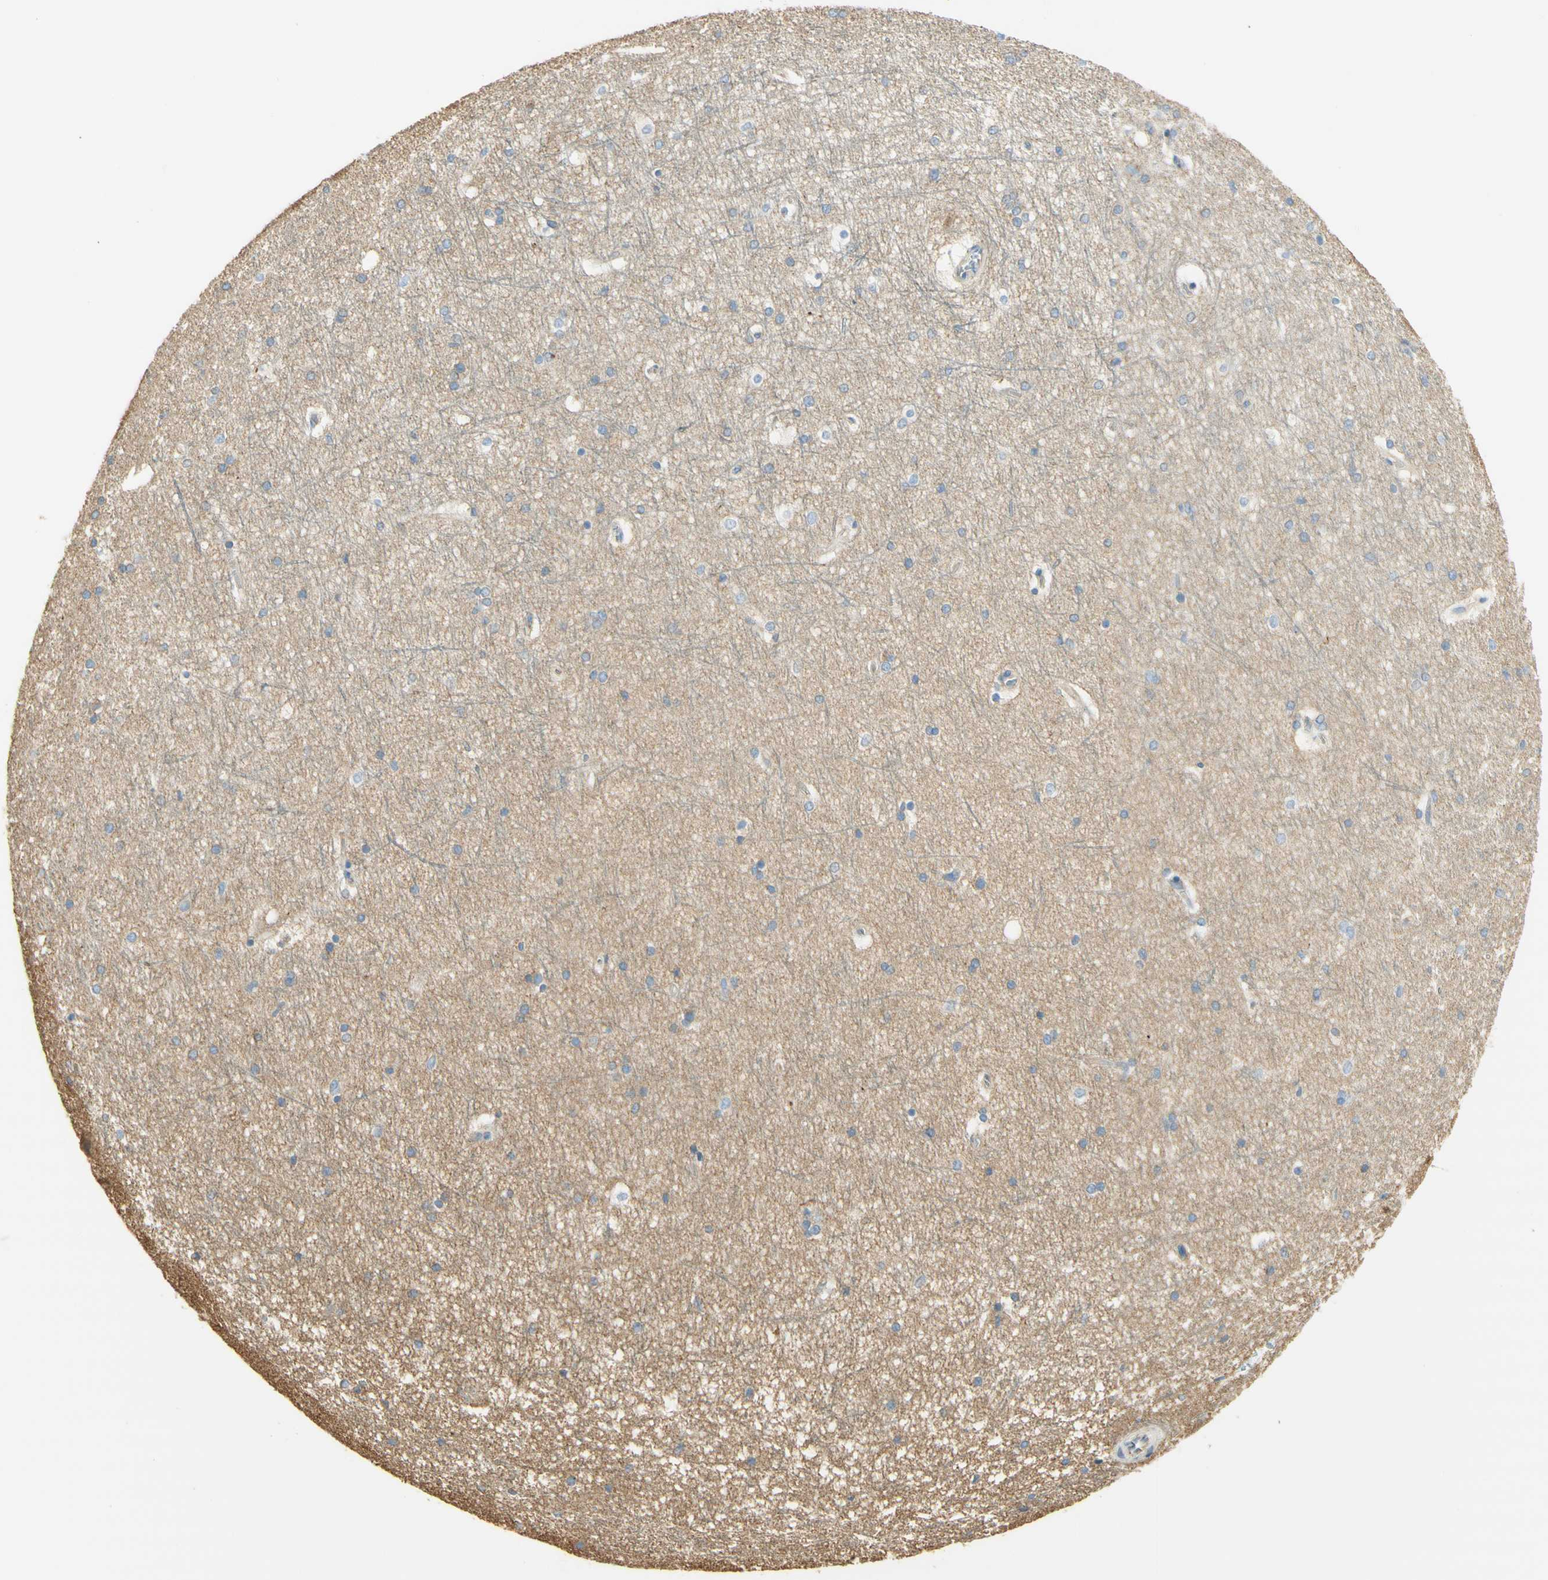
{"staining": {"intensity": "negative", "quantity": "none", "location": "none"}, "tissue": "hippocampus", "cell_type": "Glial cells", "image_type": "normal", "snomed": [{"axis": "morphology", "description": "Normal tissue, NOS"}, {"axis": "topography", "description": "Hippocampus"}], "caption": "The immunohistochemistry histopathology image has no significant staining in glial cells of hippocampus.", "gene": "CLTC", "patient": {"sex": "female", "age": 19}}